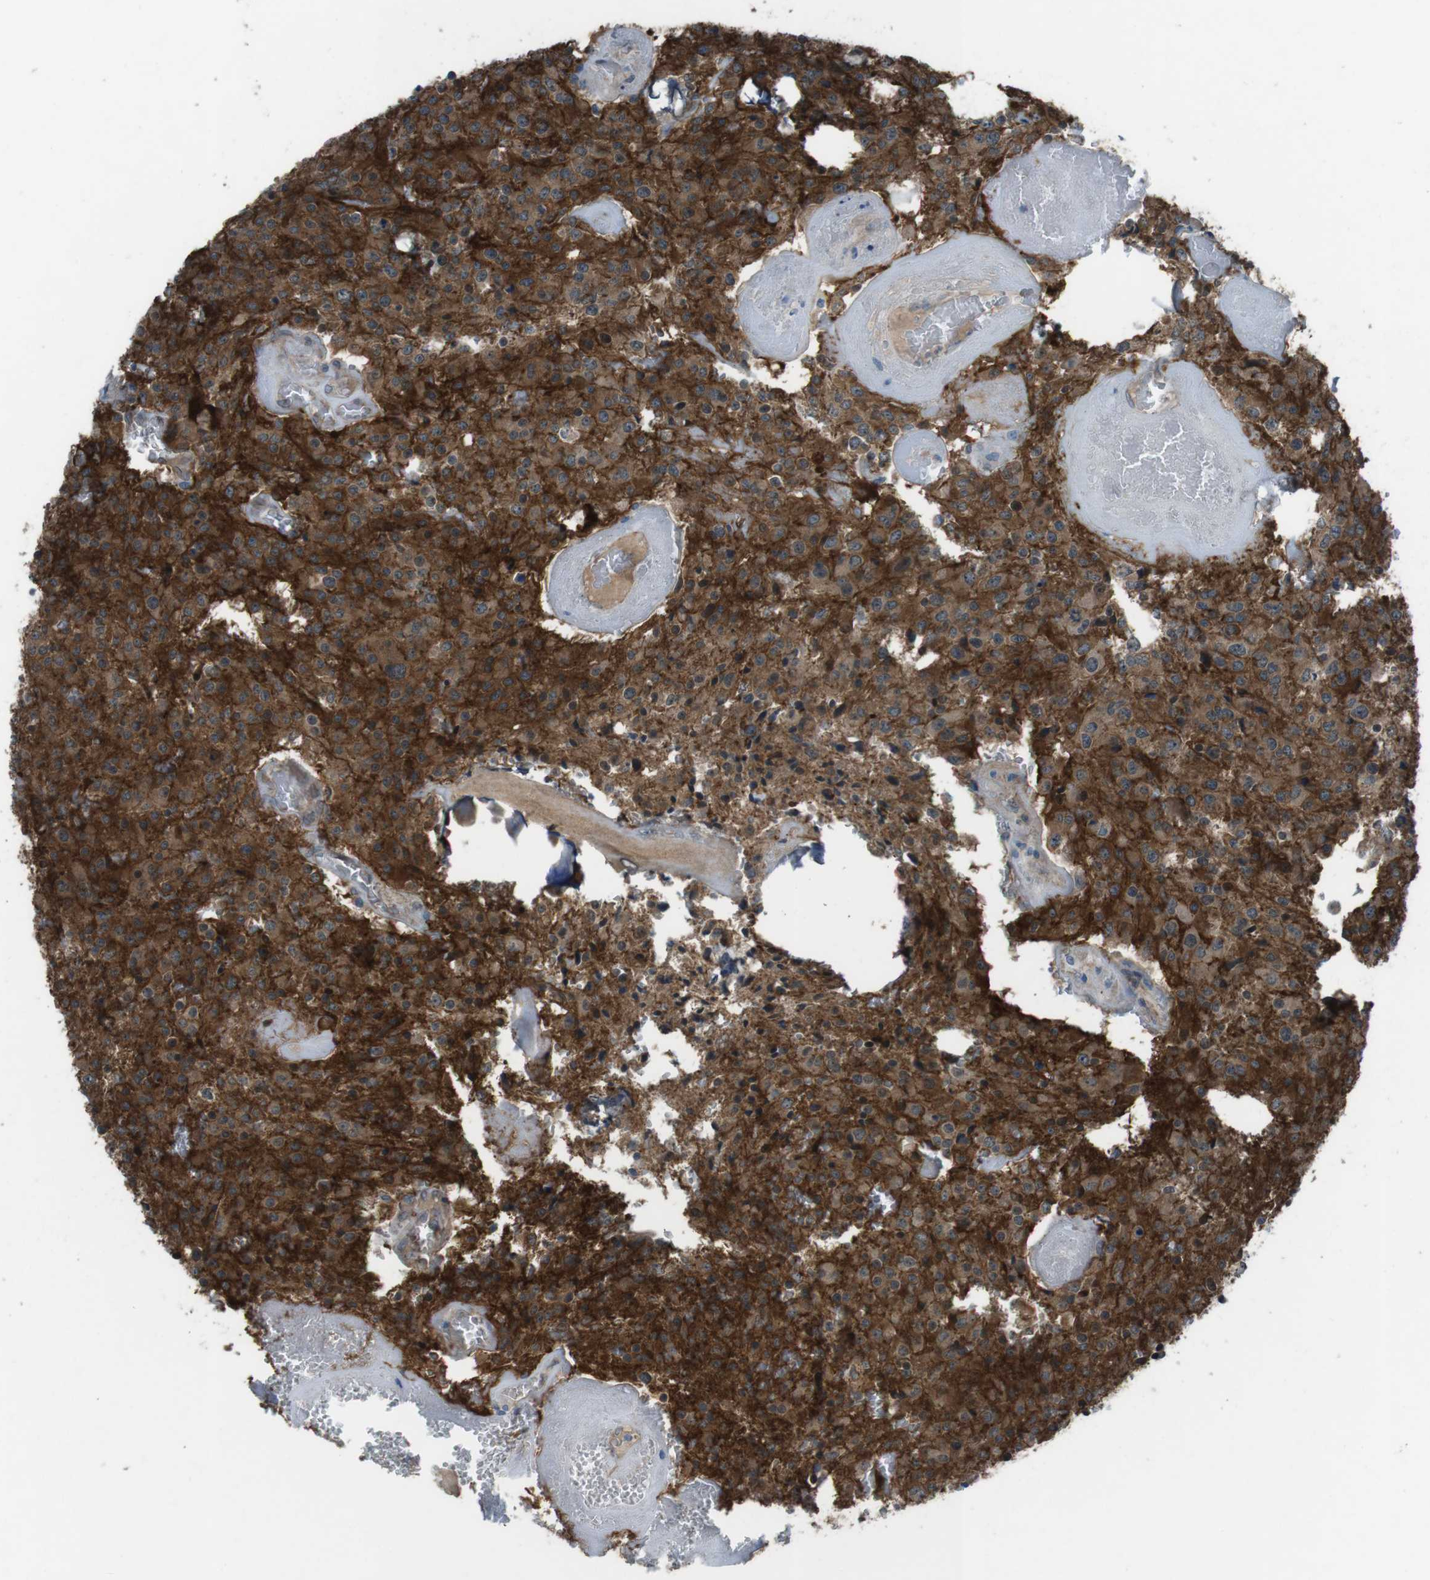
{"staining": {"intensity": "moderate", "quantity": ">75%", "location": "cytoplasmic/membranous"}, "tissue": "glioma", "cell_type": "Tumor cells", "image_type": "cancer", "snomed": [{"axis": "morphology", "description": "Glioma, malignant, Low grade"}, {"axis": "topography", "description": "Brain"}], "caption": "Glioma stained with DAB immunohistochemistry shows medium levels of moderate cytoplasmic/membranous staining in about >75% of tumor cells.", "gene": "ANK2", "patient": {"sex": "male", "age": 58}}